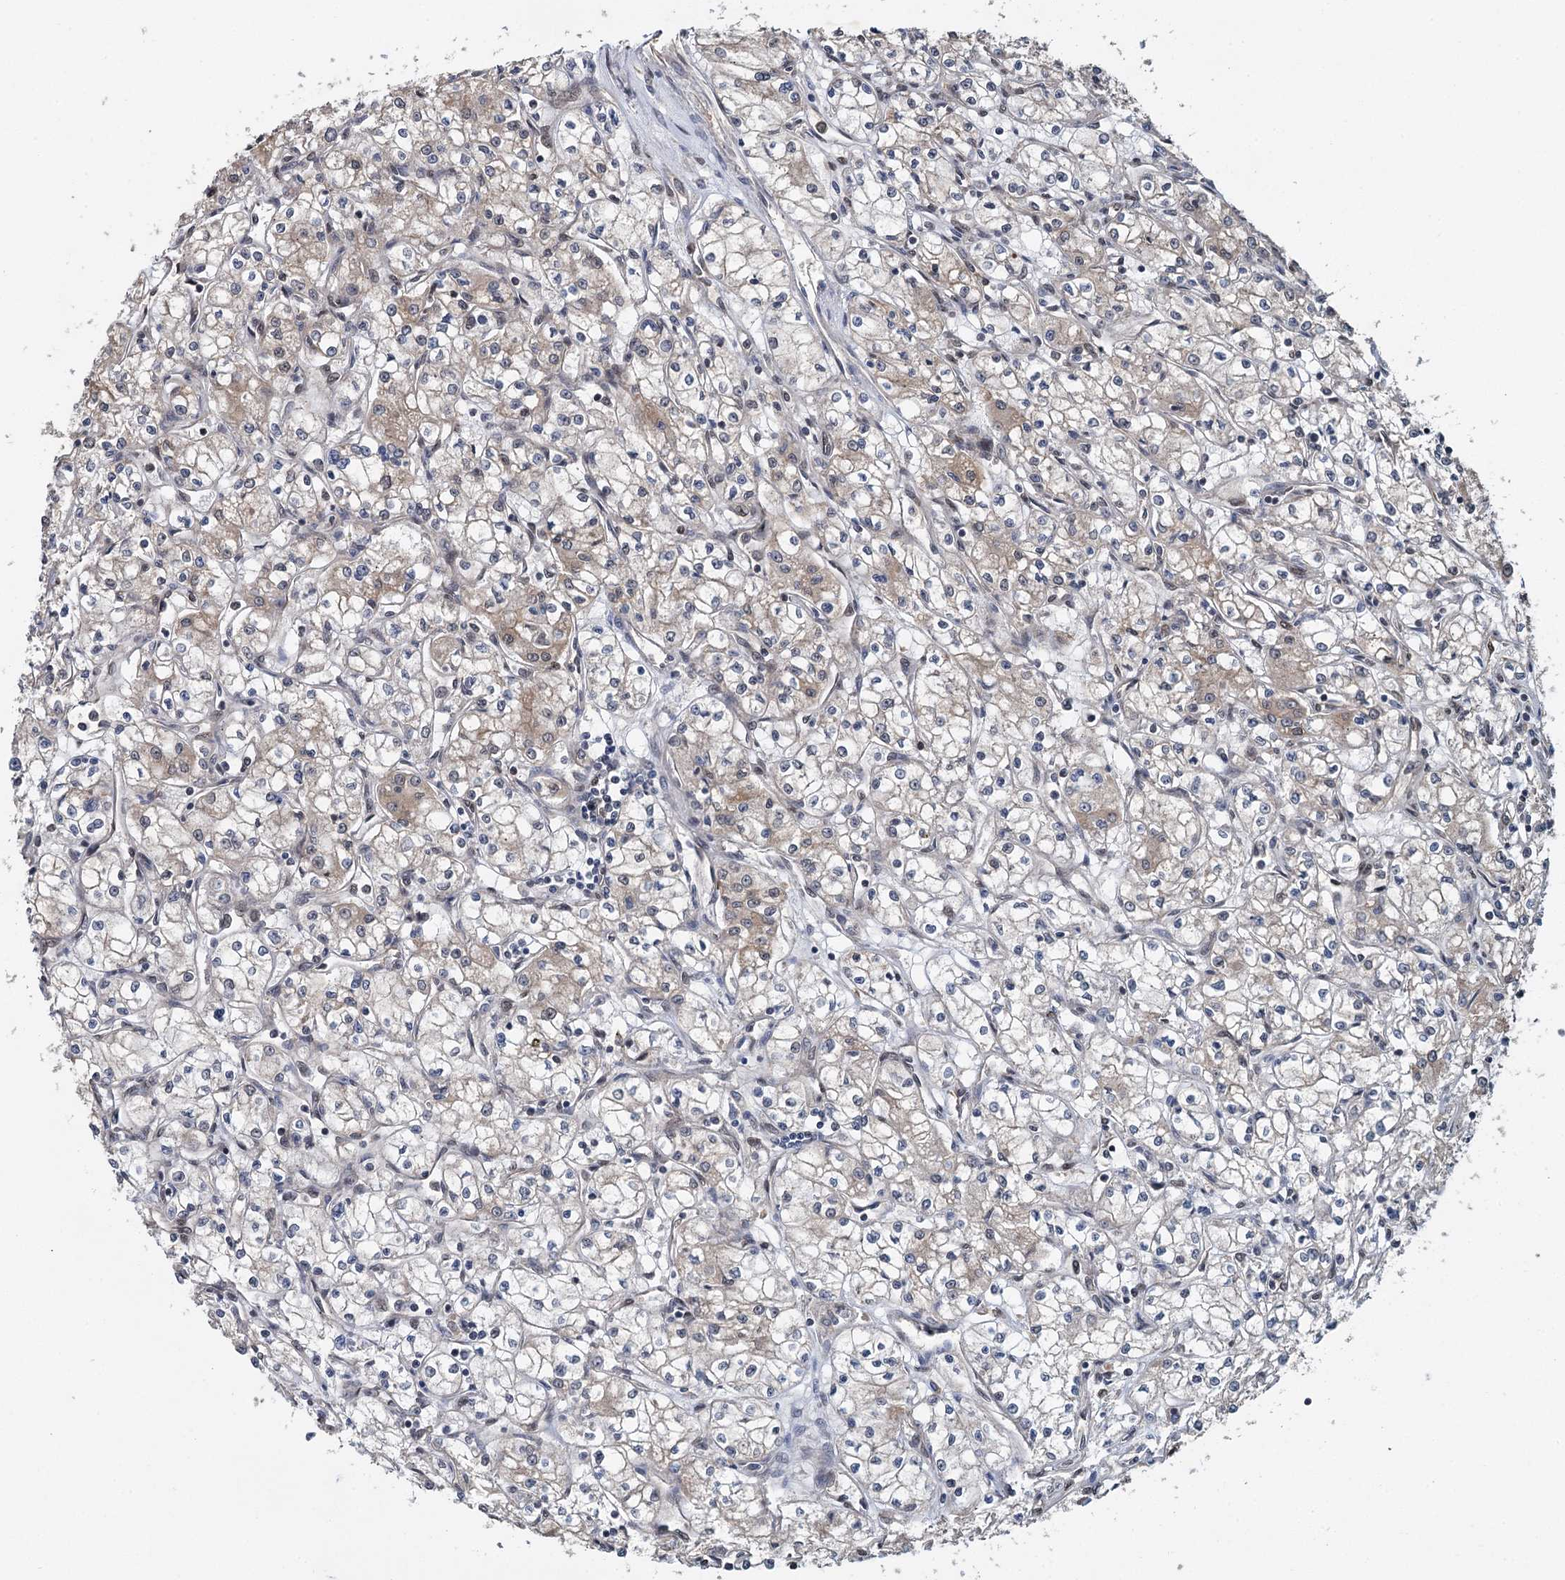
{"staining": {"intensity": "weak", "quantity": "25%-75%", "location": "cytoplasmic/membranous"}, "tissue": "renal cancer", "cell_type": "Tumor cells", "image_type": "cancer", "snomed": [{"axis": "morphology", "description": "Adenocarcinoma, NOS"}, {"axis": "topography", "description": "Kidney"}], "caption": "A histopathology image of human renal cancer (adenocarcinoma) stained for a protein reveals weak cytoplasmic/membranous brown staining in tumor cells.", "gene": "MYG1", "patient": {"sex": "male", "age": 59}}